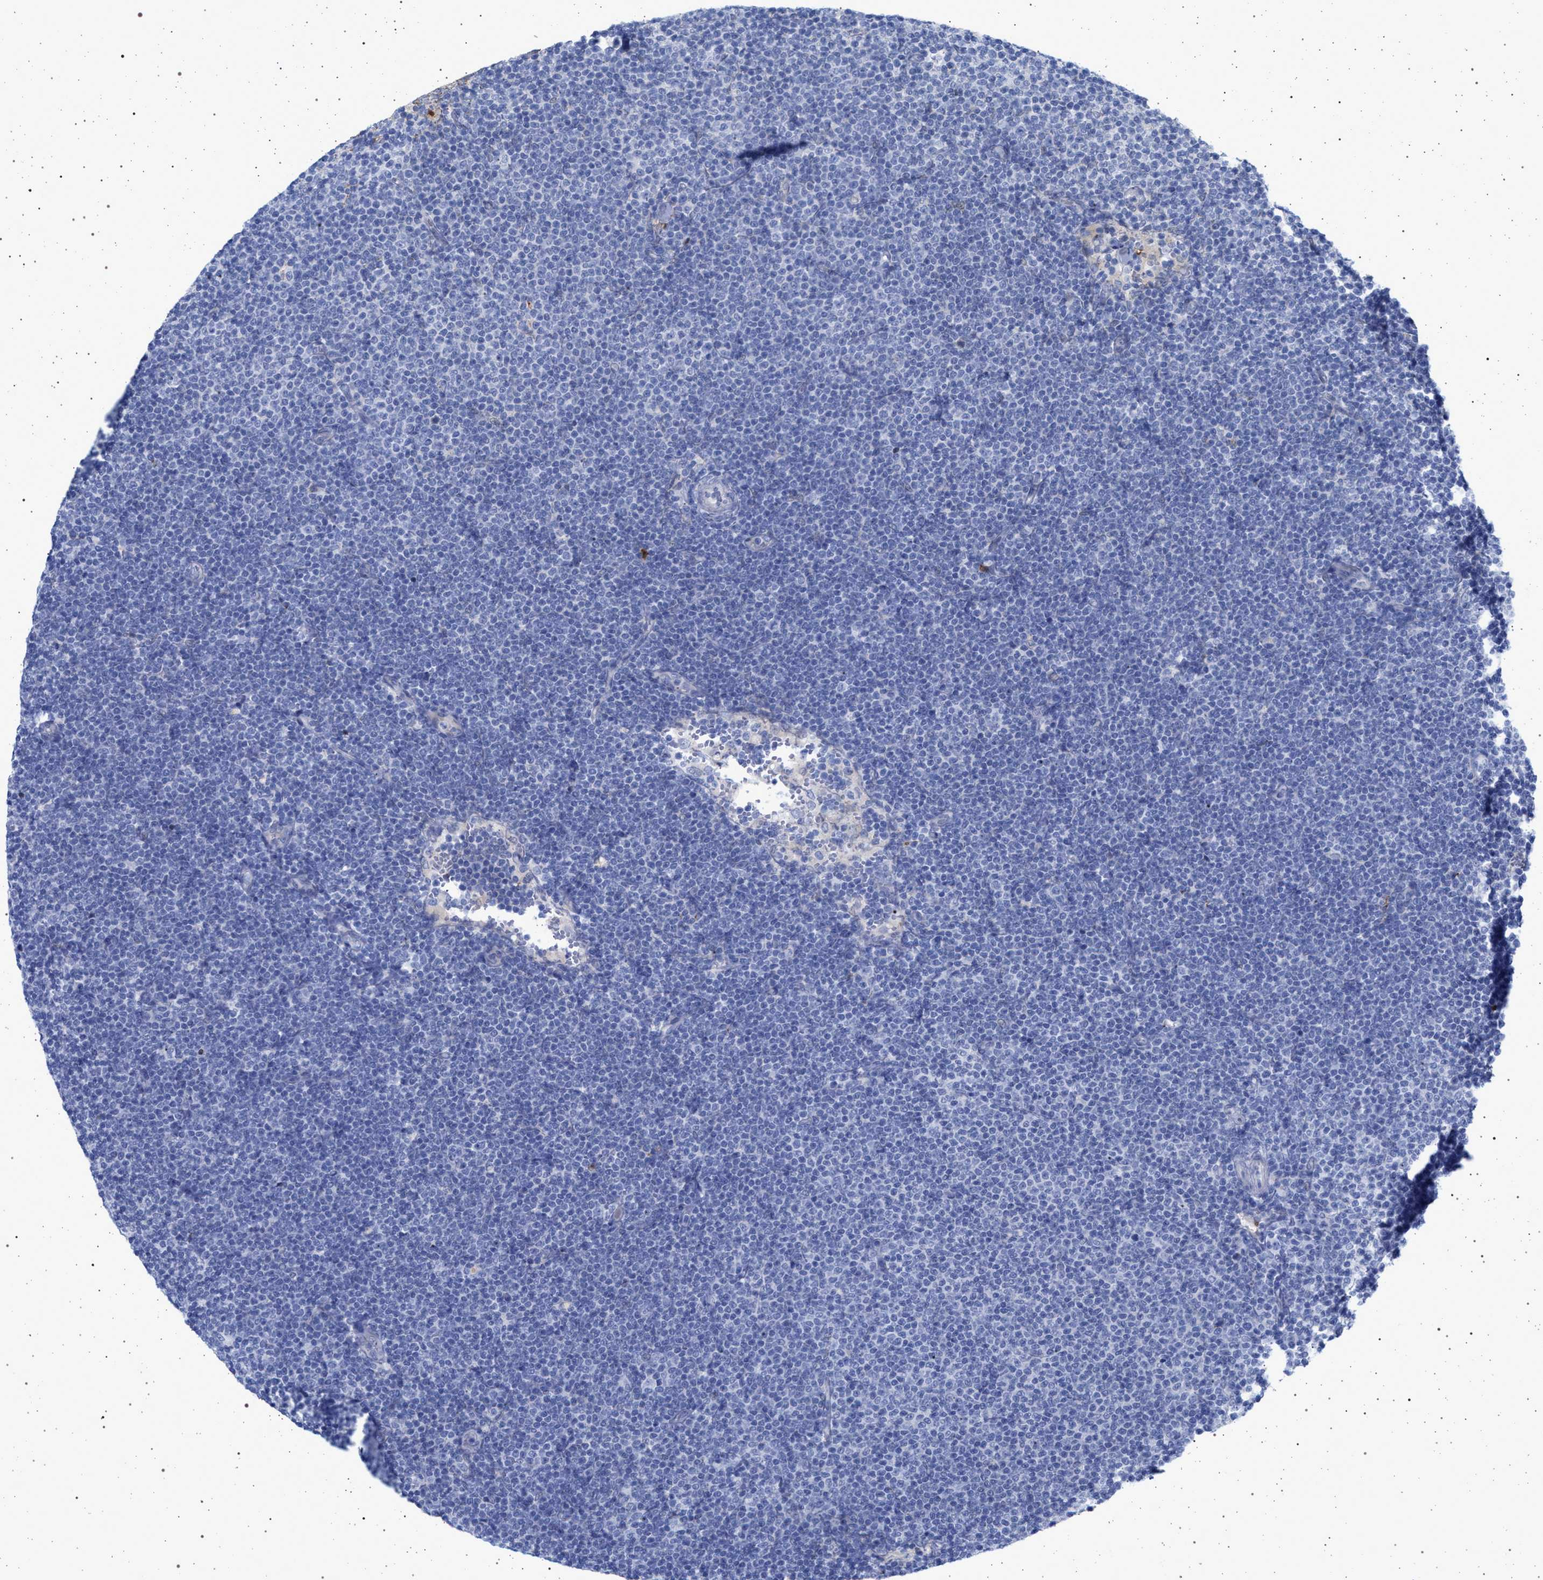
{"staining": {"intensity": "negative", "quantity": "none", "location": "none"}, "tissue": "lymphoma", "cell_type": "Tumor cells", "image_type": "cancer", "snomed": [{"axis": "morphology", "description": "Malignant lymphoma, non-Hodgkin's type, Low grade"}, {"axis": "topography", "description": "Lymph node"}], "caption": "High power microscopy micrograph of an immunohistochemistry (IHC) photomicrograph of low-grade malignant lymphoma, non-Hodgkin's type, revealing no significant staining in tumor cells.", "gene": "PLG", "patient": {"sex": "female", "age": 53}}